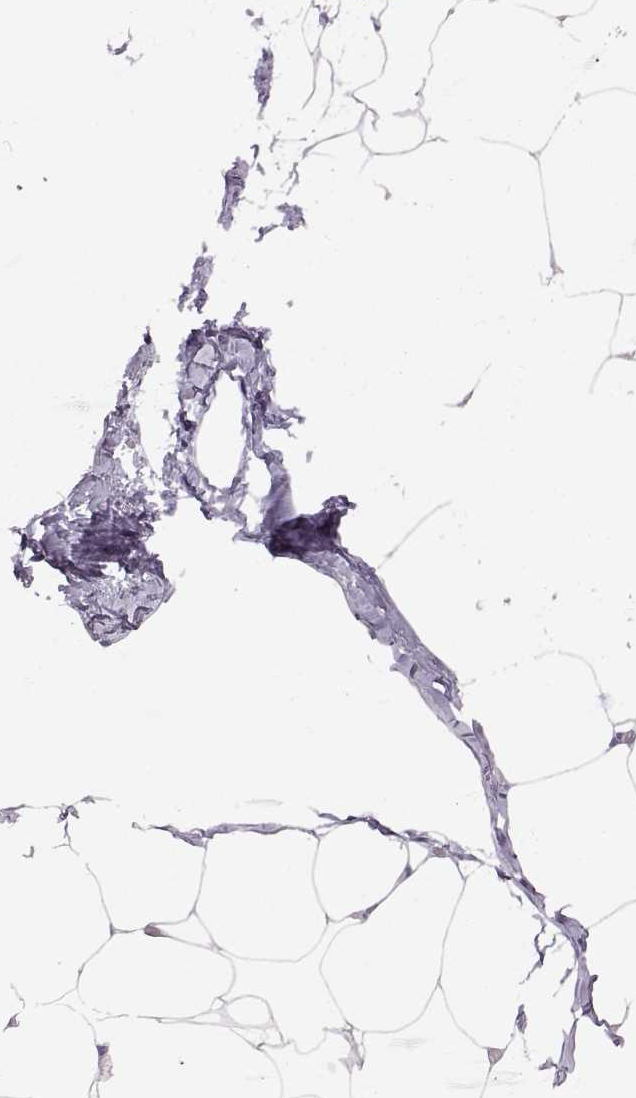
{"staining": {"intensity": "negative", "quantity": "none", "location": "none"}, "tissue": "adipose tissue", "cell_type": "Adipocytes", "image_type": "normal", "snomed": [{"axis": "morphology", "description": "Normal tissue, NOS"}, {"axis": "topography", "description": "Adipose tissue"}], "caption": "Adipose tissue was stained to show a protein in brown. There is no significant positivity in adipocytes. (Stains: DAB (3,3'-diaminobenzidine) immunohistochemistry (IHC) with hematoxylin counter stain, Microscopy: brightfield microscopy at high magnification).", "gene": "ADH6", "patient": {"sex": "male", "age": 57}}